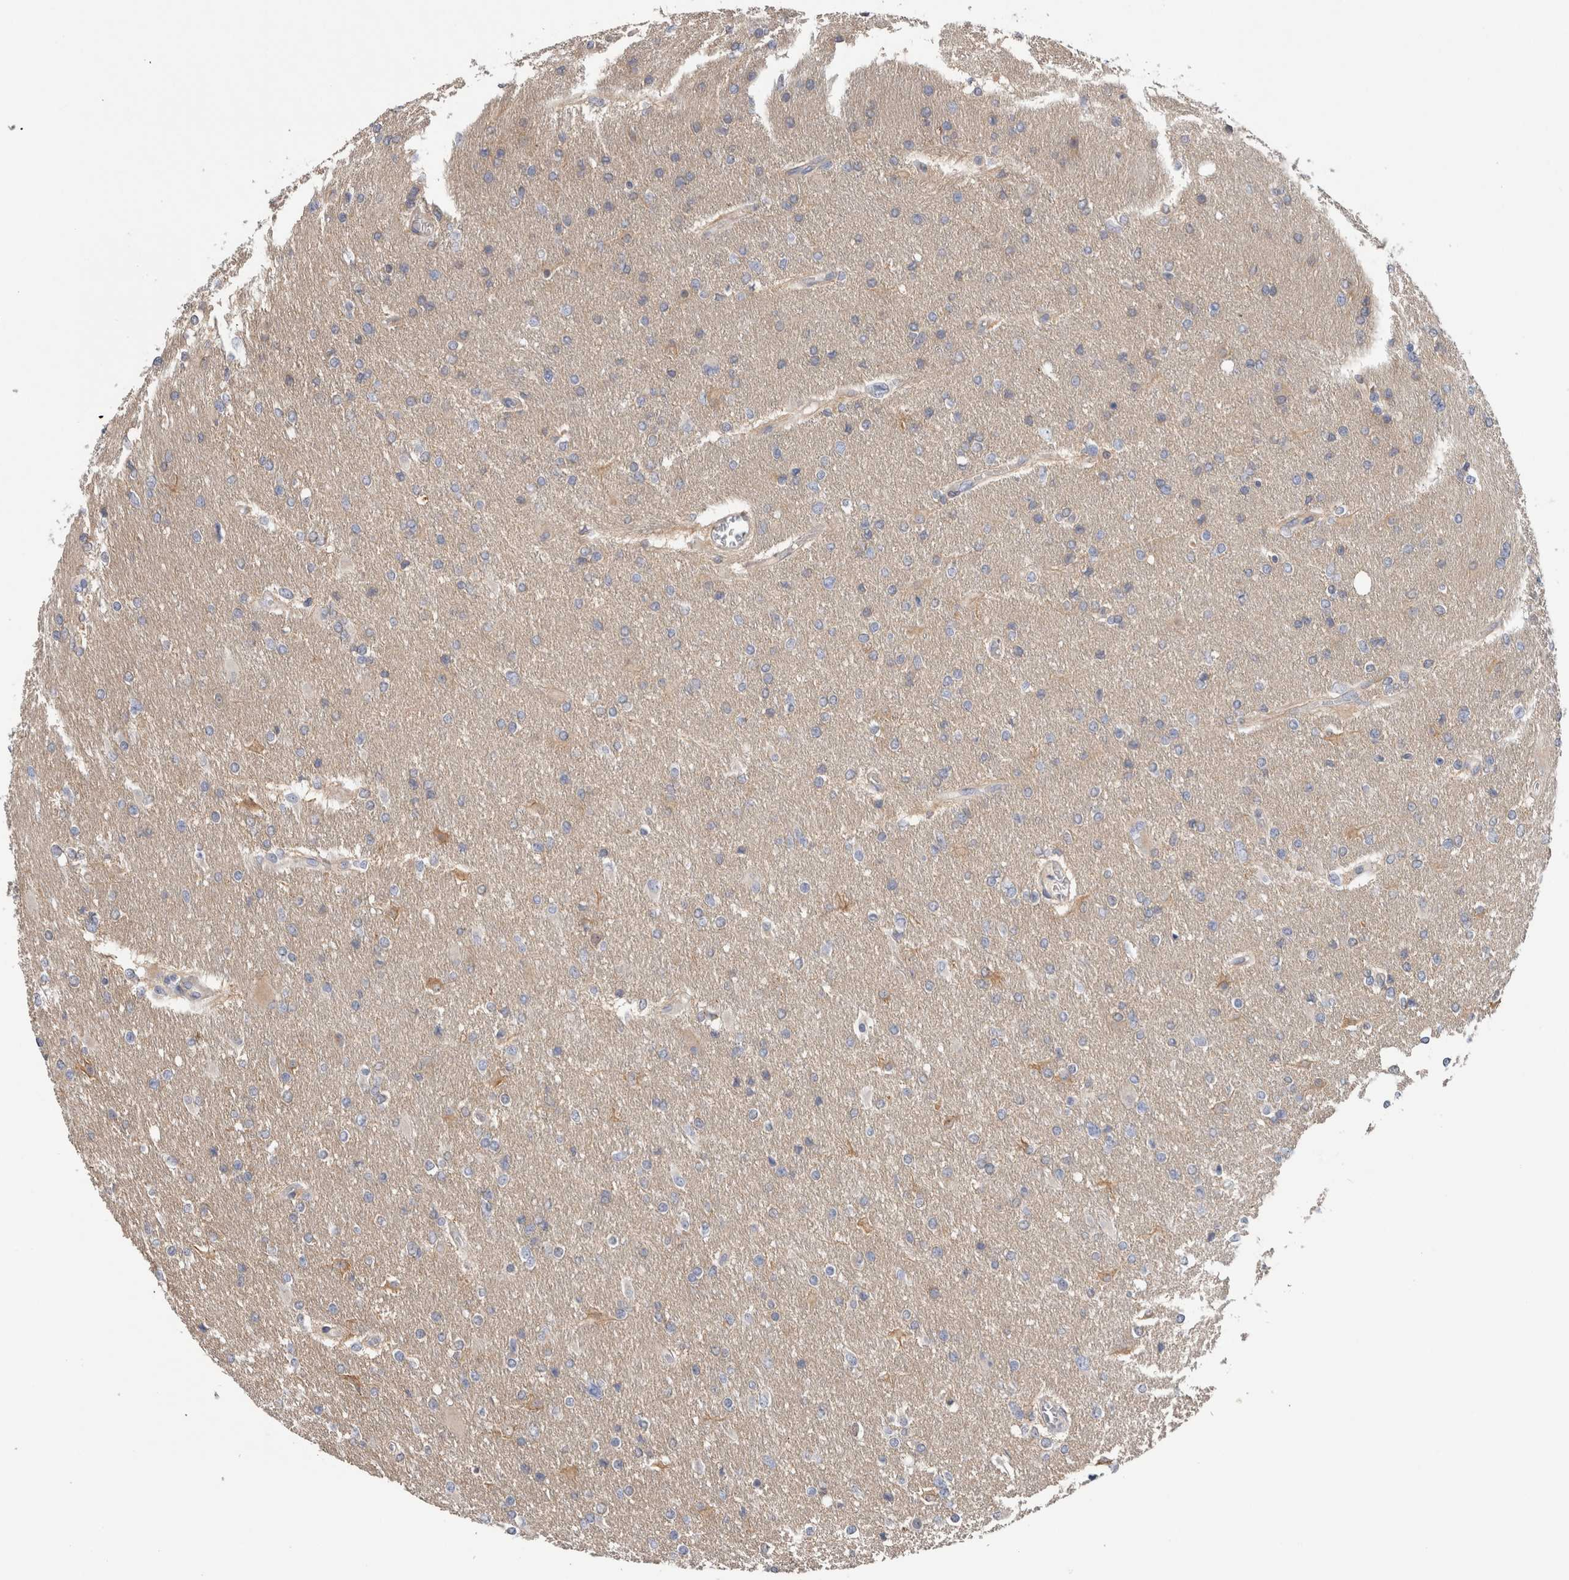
{"staining": {"intensity": "negative", "quantity": "none", "location": "none"}, "tissue": "glioma", "cell_type": "Tumor cells", "image_type": "cancer", "snomed": [{"axis": "morphology", "description": "Glioma, malignant, High grade"}, {"axis": "topography", "description": "Cerebral cortex"}], "caption": "The IHC histopathology image has no significant positivity in tumor cells of glioma tissue. Nuclei are stained in blue.", "gene": "SCRN1", "patient": {"sex": "female", "age": 36}}